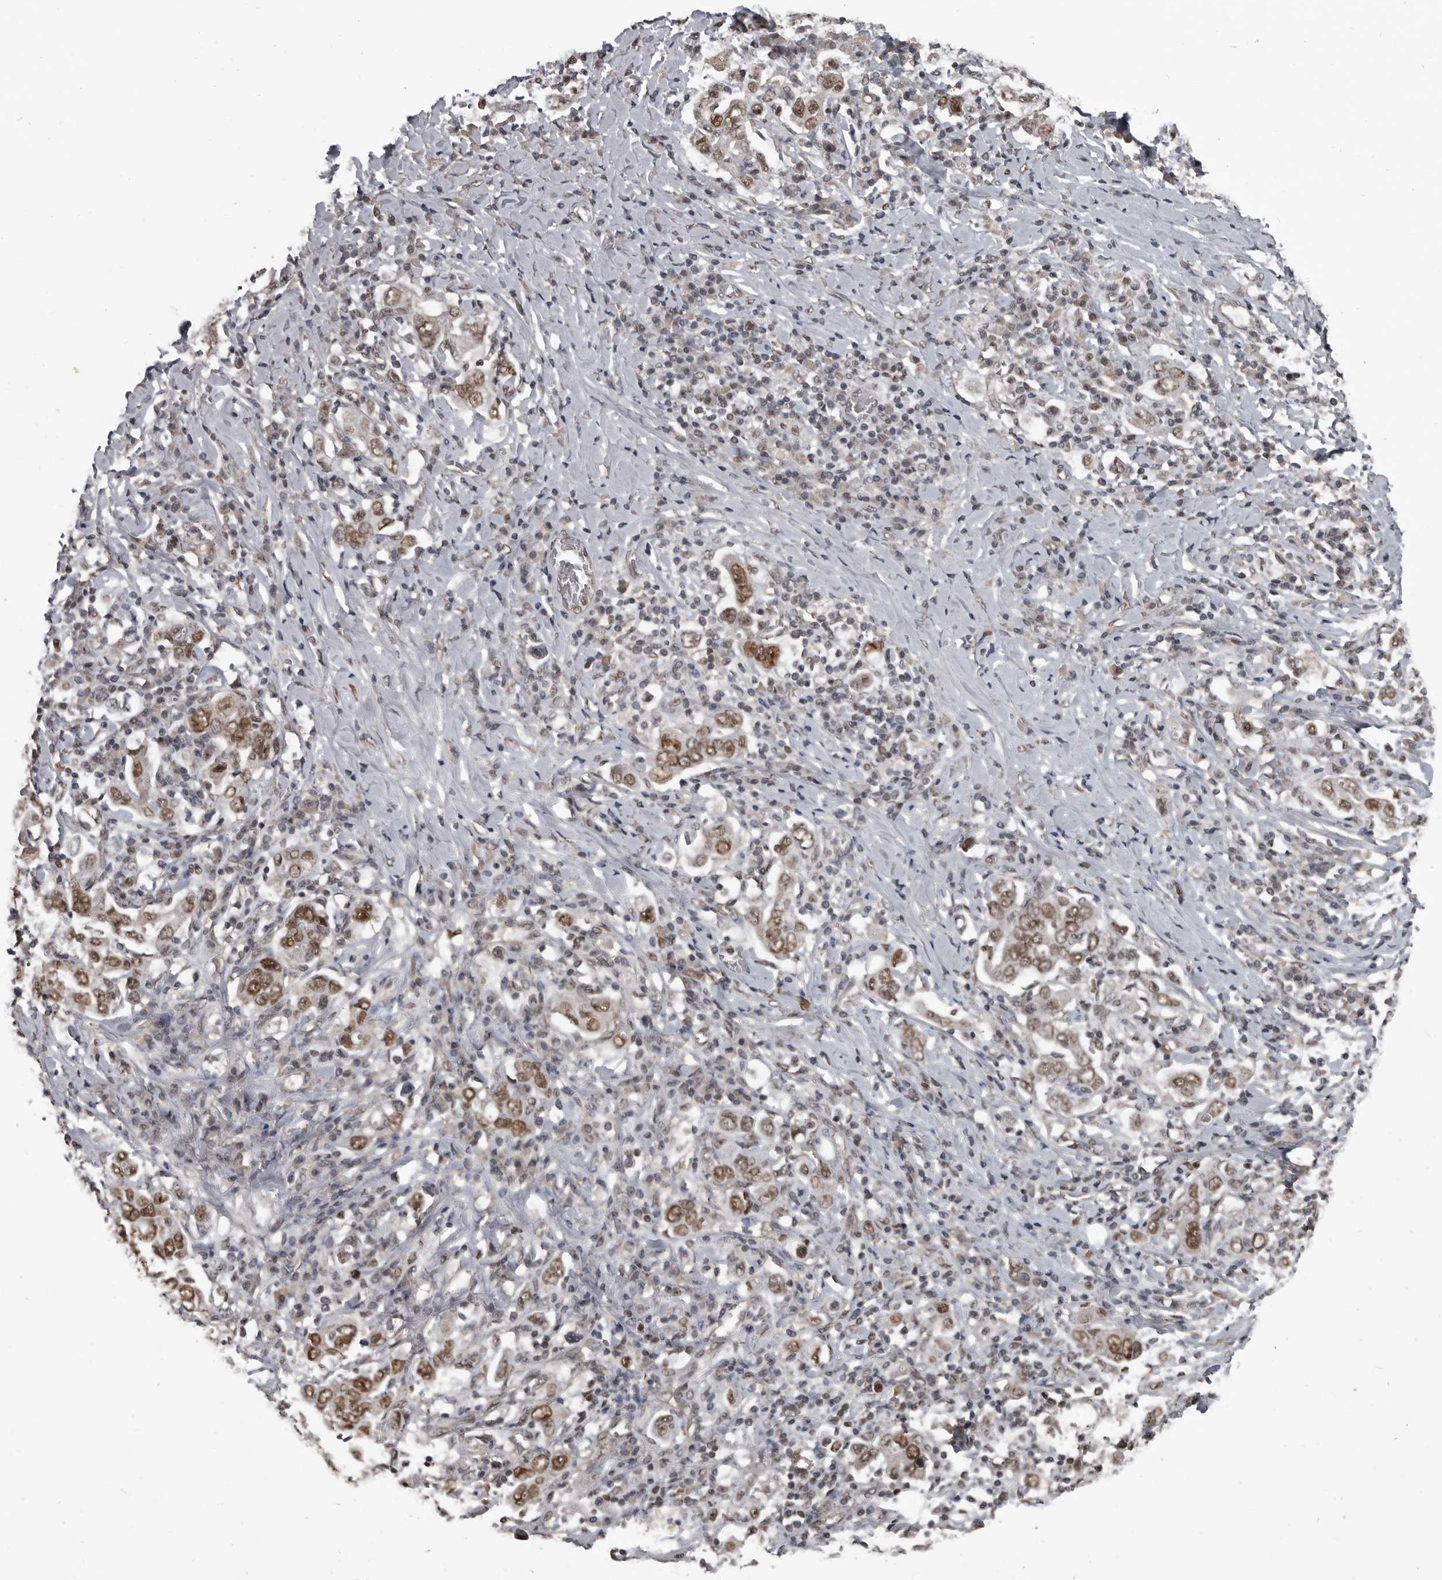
{"staining": {"intensity": "moderate", "quantity": ">75%", "location": "nuclear"}, "tissue": "stomach cancer", "cell_type": "Tumor cells", "image_type": "cancer", "snomed": [{"axis": "morphology", "description": "Adenocarcinoma, NOS"}, {"axis": "topography", "description": "Stomach, upper"}], "caption": "A brown stain shows moderate nuclear expression of a protein in human stomach cancer tumor cells.", "gene": "CHD1L", "patient": {"sex": "male", "age": 62}}